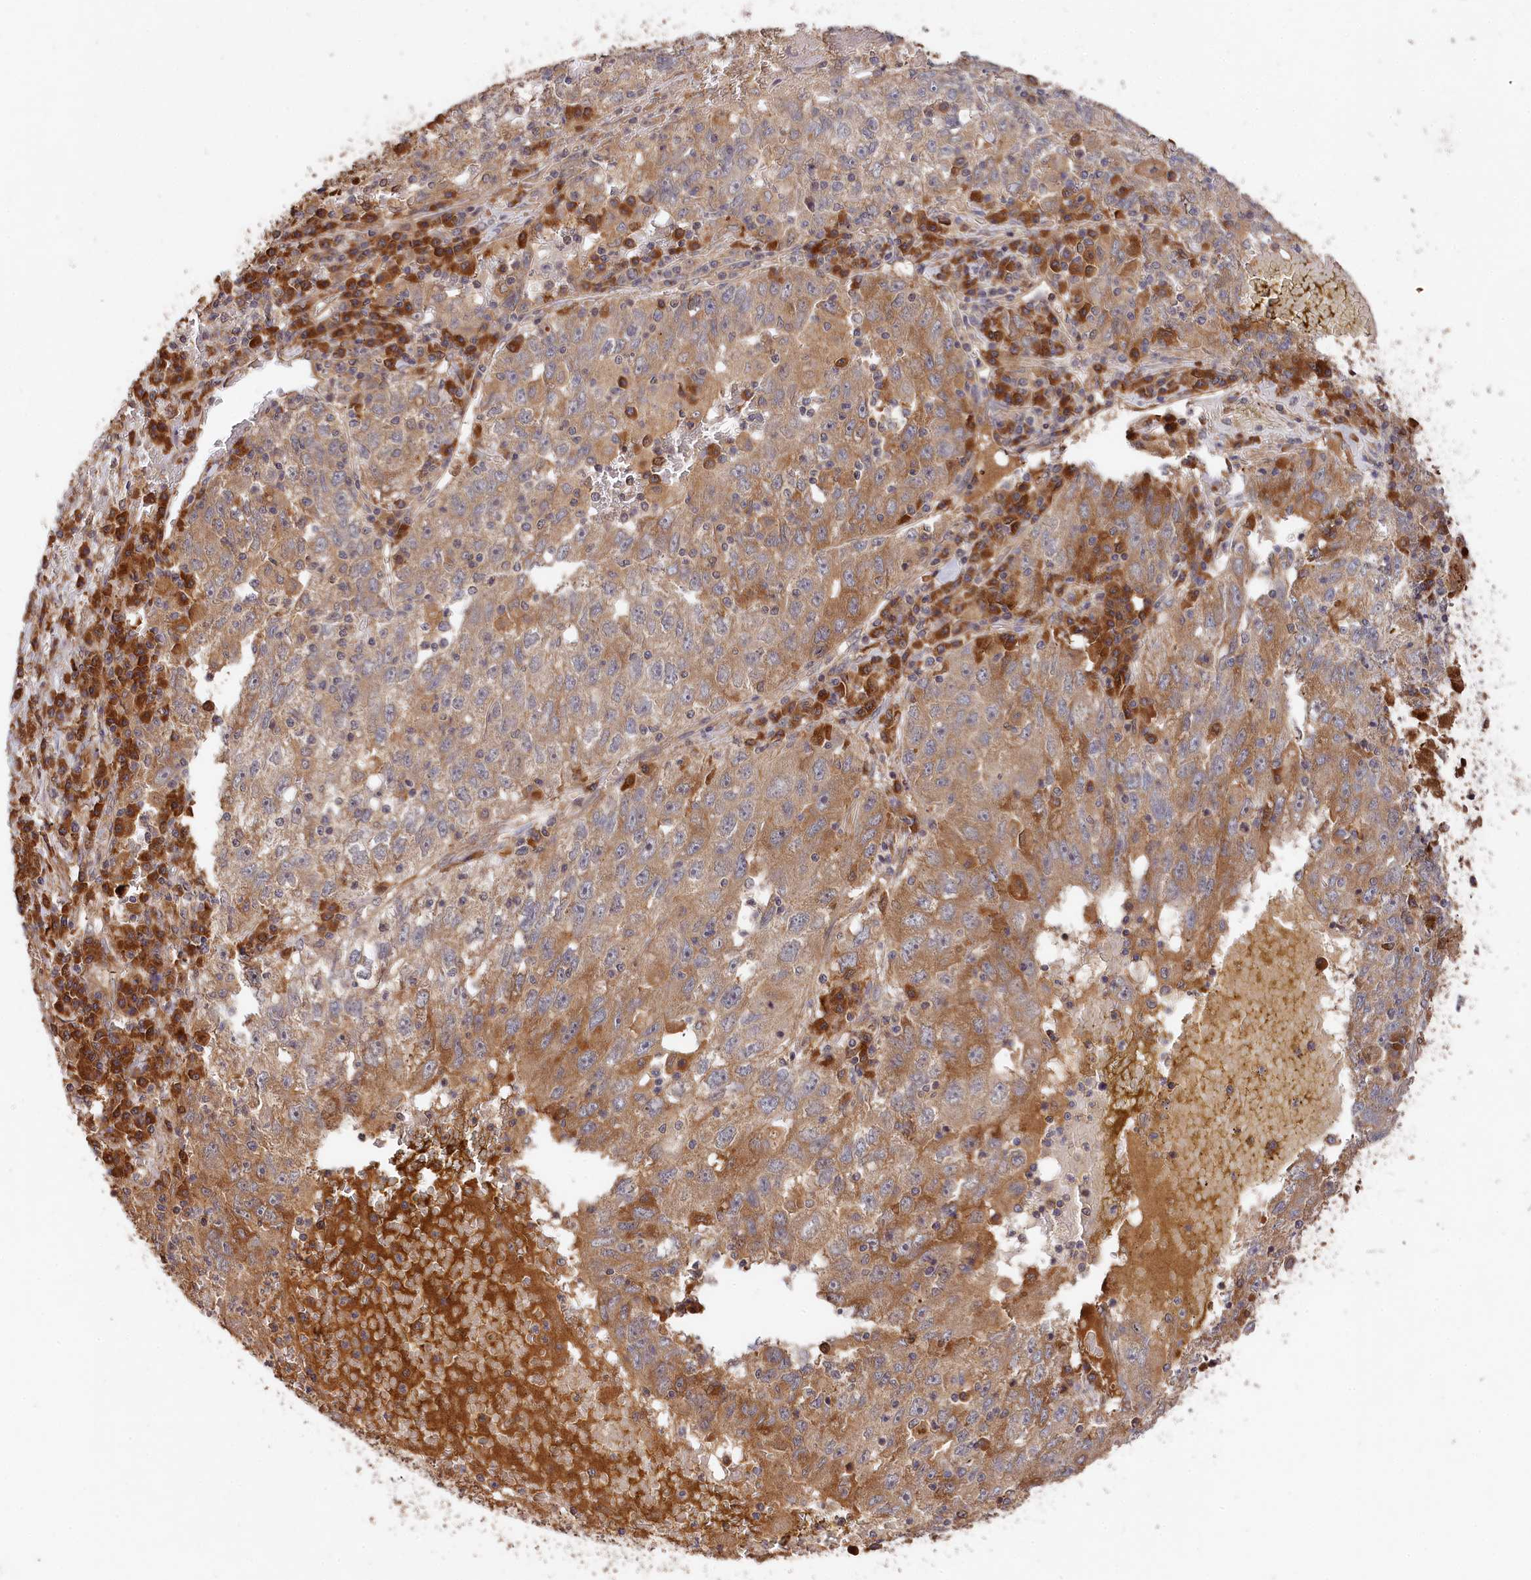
{"staining": {"intensity": "moderate", "quantity": "25%-75%", "location": "cytoplasmic/membranous"}, "tissue": "liver cancer", "cell_type": "Tumor cells", "image_type": "cancer", "snomed": [{"axis": "morphology", "description": "Carcinoma, Hepatocellular, NOS"}, {"axis": "topography", "description": "Liver"}], "caption": "Liver cancer (hepatocellular carcinoma) tissue exhibits moderate cytoplasmic/membranous positivity in about 25%-75% of tumor cells Nuclei are stained in blue.", "gene": "MCF2L2", "patient": {"sex": "male", "age": 49}}